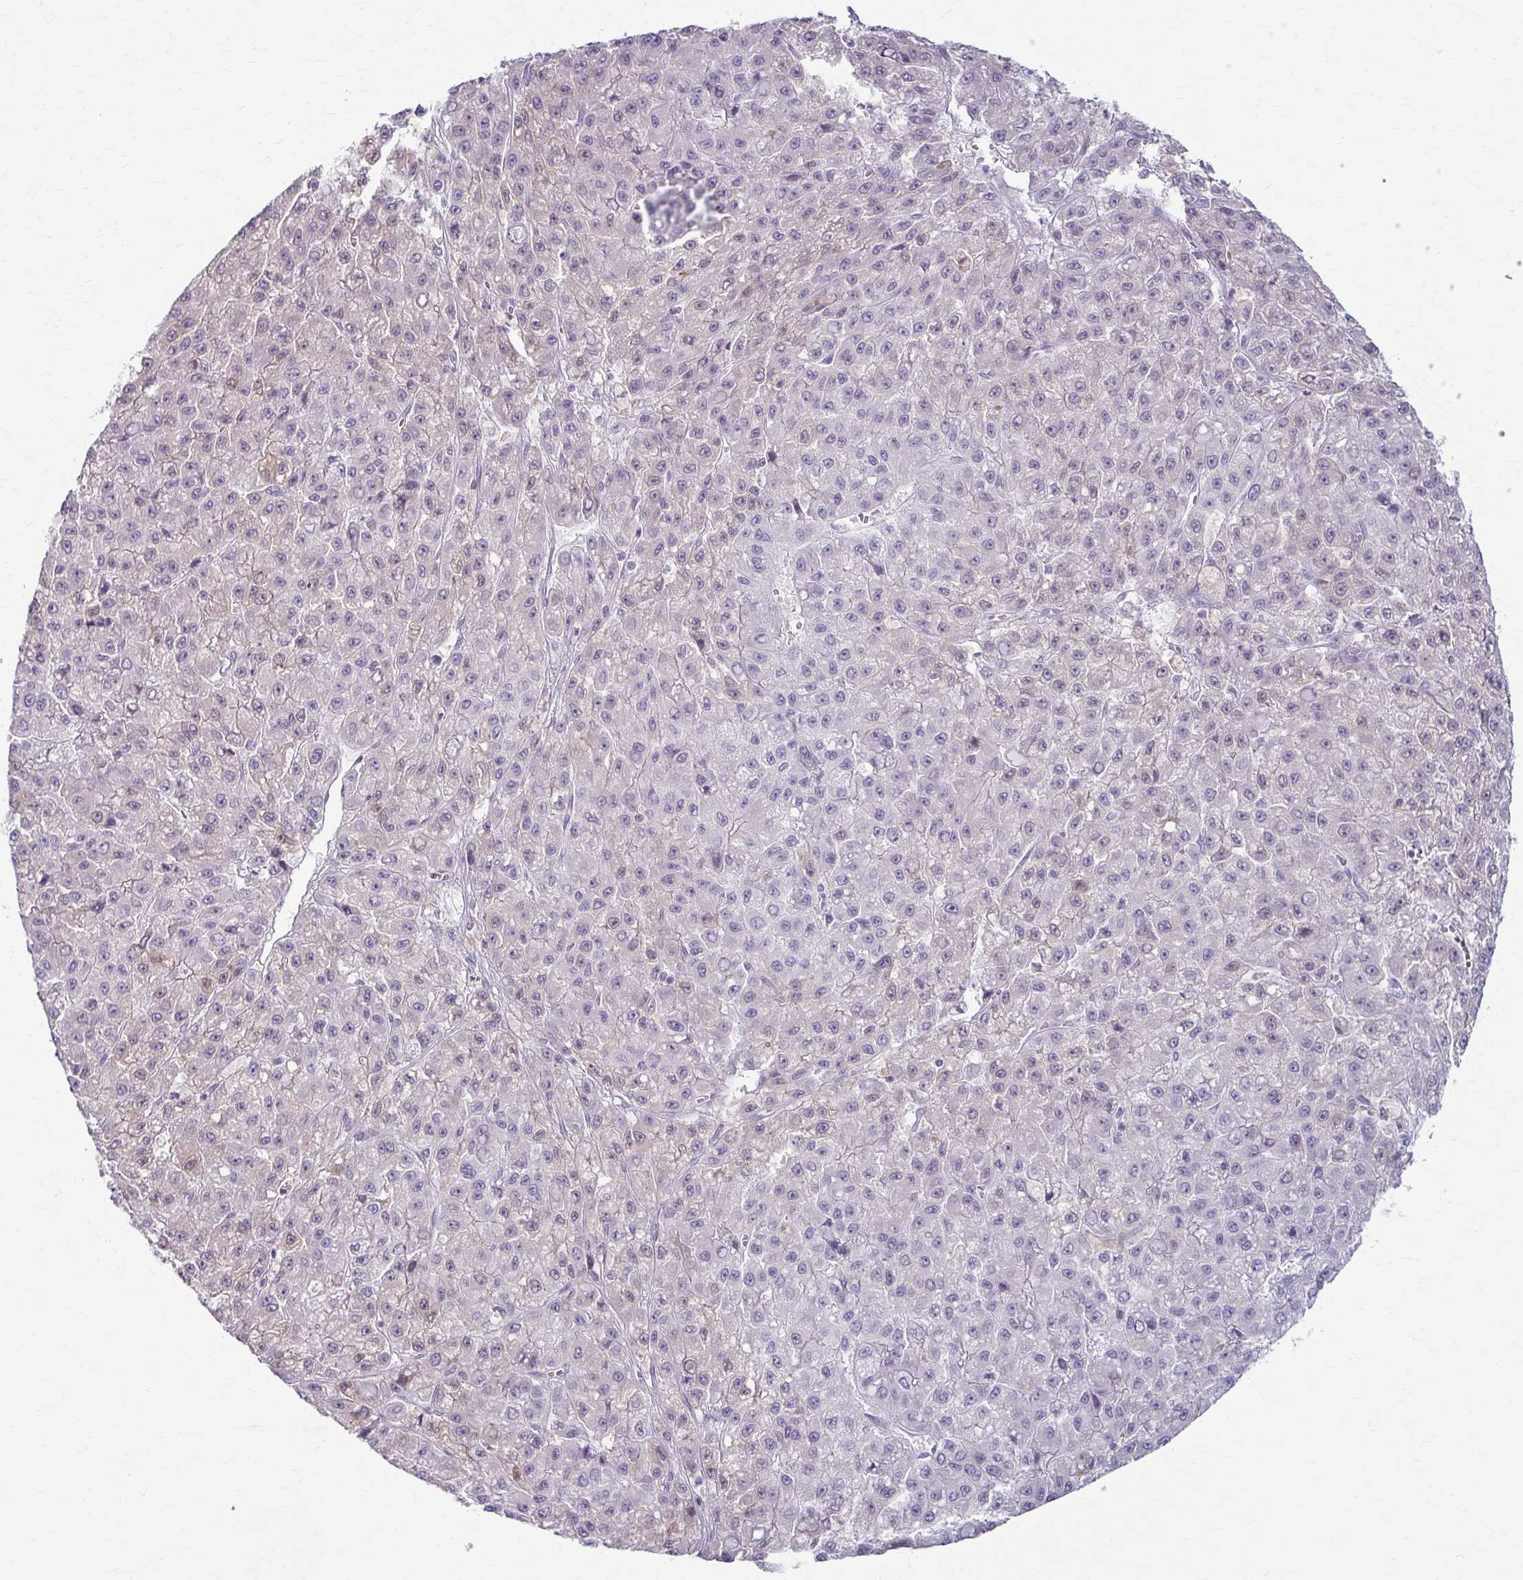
{"staining": {"intensity": "negative", "quantity": "none", "location": "none"}, "tissue": "liver cancer", "cell_type": "Tumor cells", "image_type": "cancer", "snomed": [{"axis": "morphology", "description": "Carcinoma, Hepatocellular, NOS"}, {"axis": "topography", "description": "Liver"}], "caption": "Liver cancer stained for a protein using immunohistochemistry (IHC) demonstrates no positivity tumor cells.", "gene": "LDLRAP1", "patient": {"sex": "male", "age": 70}}